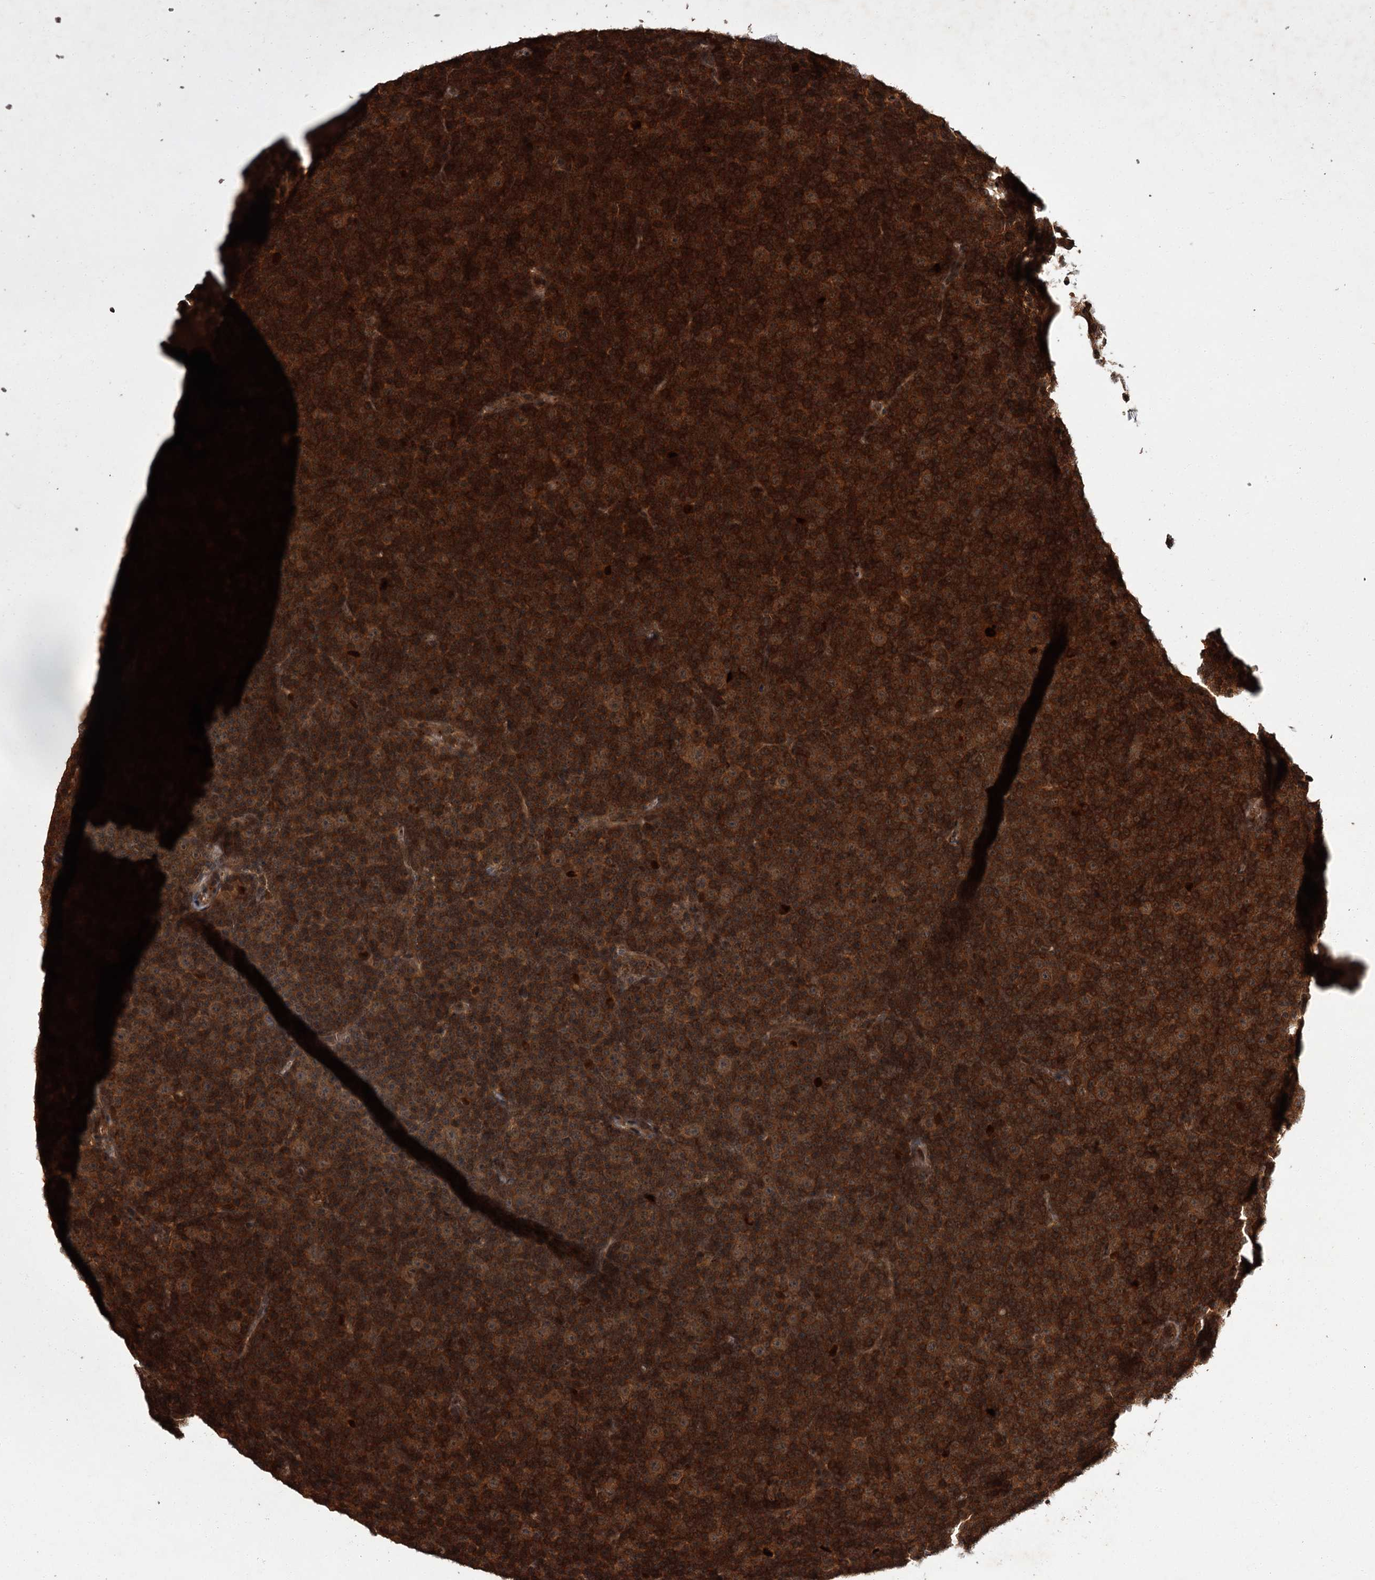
{"staining": {"intensity": "strong", "quantity": ">75%", "location": "cytoplasmic/membranous"}, "tissue": "lymphoma", "cell_type": "Tumor cells", "image_type": "cancer", "snomed": [{"axis": "morphology", "description": "Malignant lymphoma, non-Hodgkin's type, Low grade"}, {"axis": "topography", "description": "Lymph node"}], "caption": "This histopathology image displays immunohistochemistry staining of human malignant lymphoma, non-Hodgkin's type (low-grade), with high strong cytoplasmic/membranous staining in approximately >75% of tumor cells.", "gene": "TBC1D23", "patient": {"sex": "female", "age": 67}}